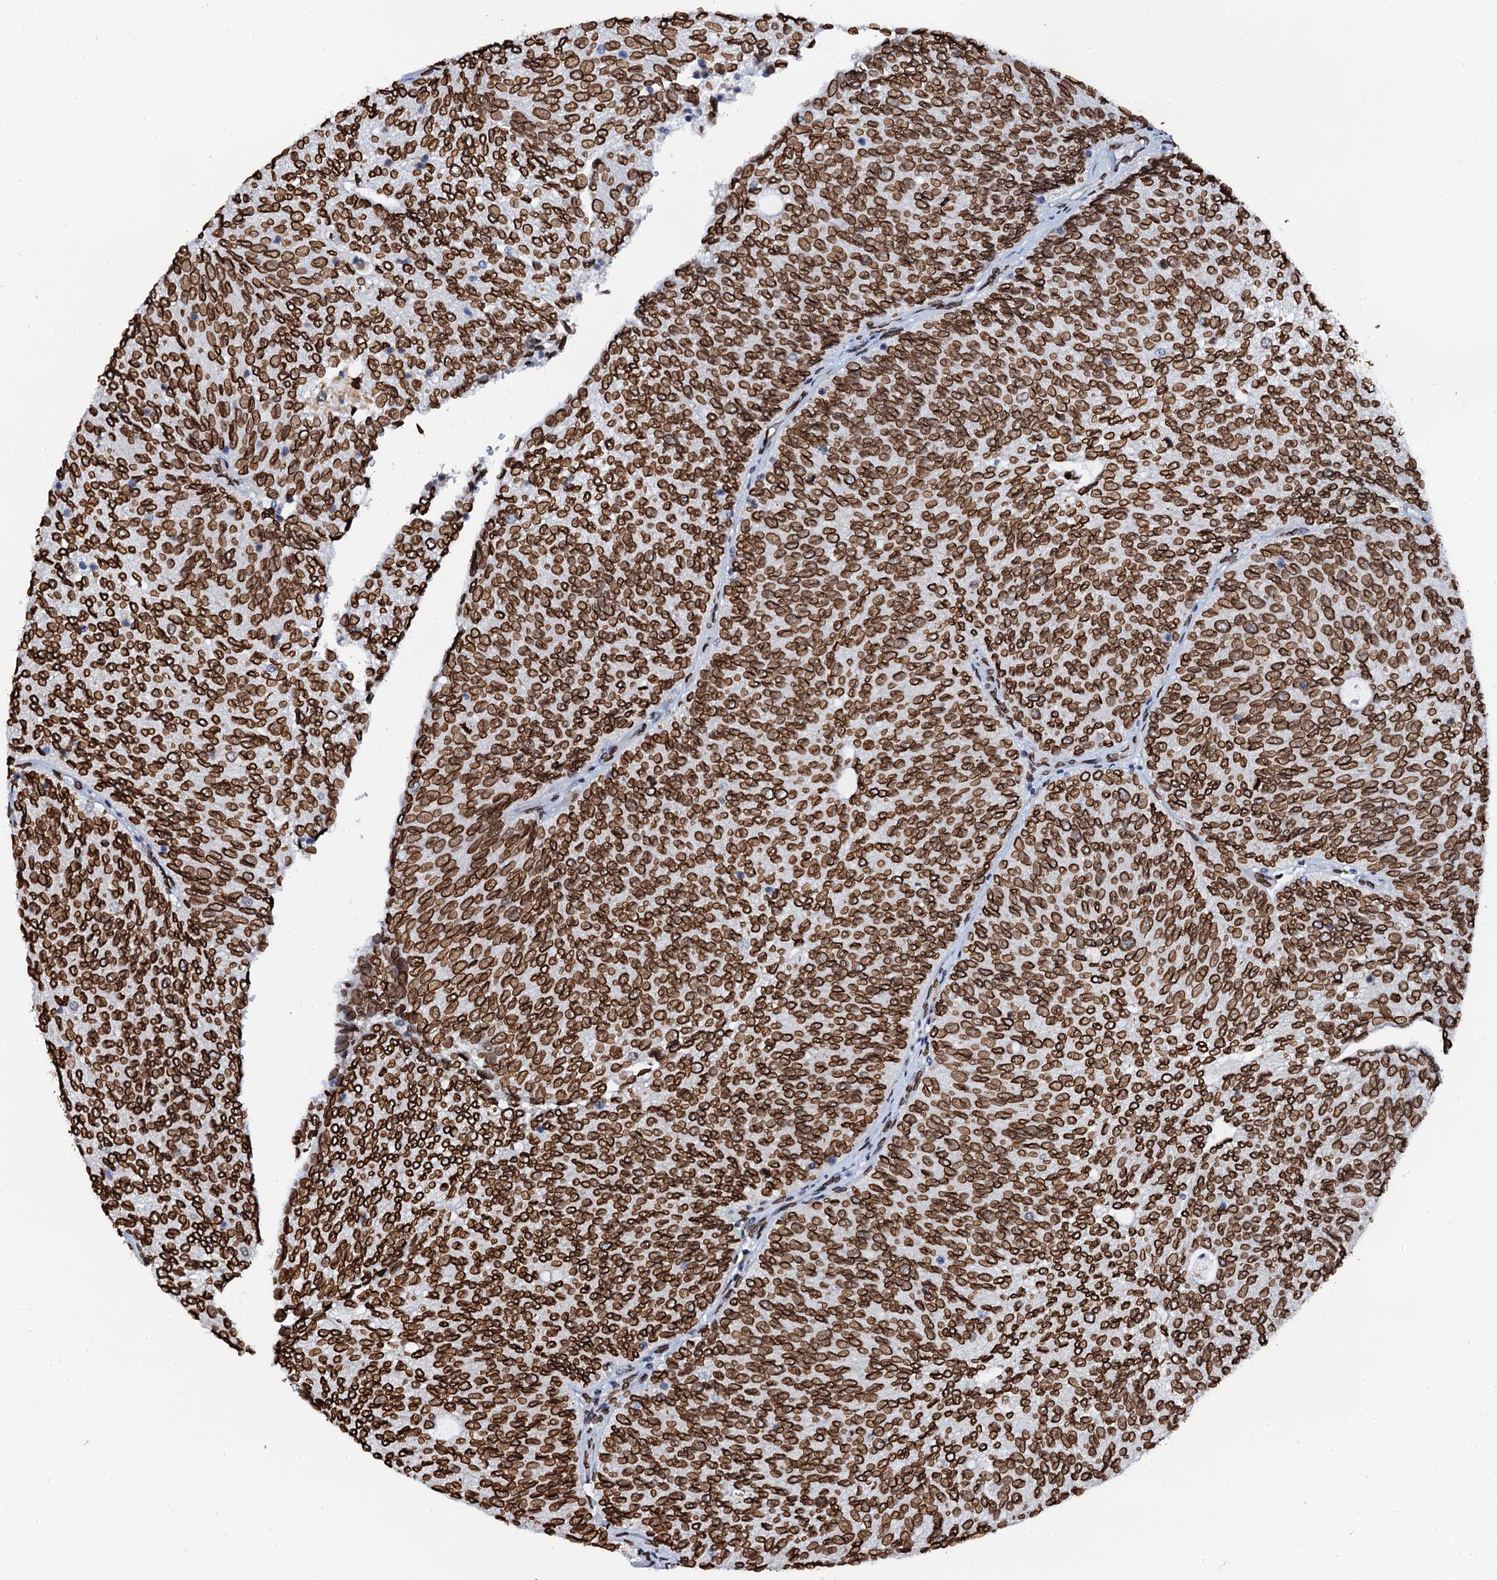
{"staining": {"intensity": "strong", "quantity": ">75%", "location": "nuclear"}, "tissue": "urothelial cancer", "cell_type": "Tumor cells", "image_type": "cancer", "snomed": [{"axis": "morphology", "description": "Urothelial carcinoma, Low grade"}, {"axis": "topography", "description": "Urinary bladder"}], "caption": "Urothelial cancer stained with a brown dye displays strong nuclear positive expression in approximately >75% of tumor cells.", "gene": "KATNAL2", "patient": {"sex": "female", "age": 79}}